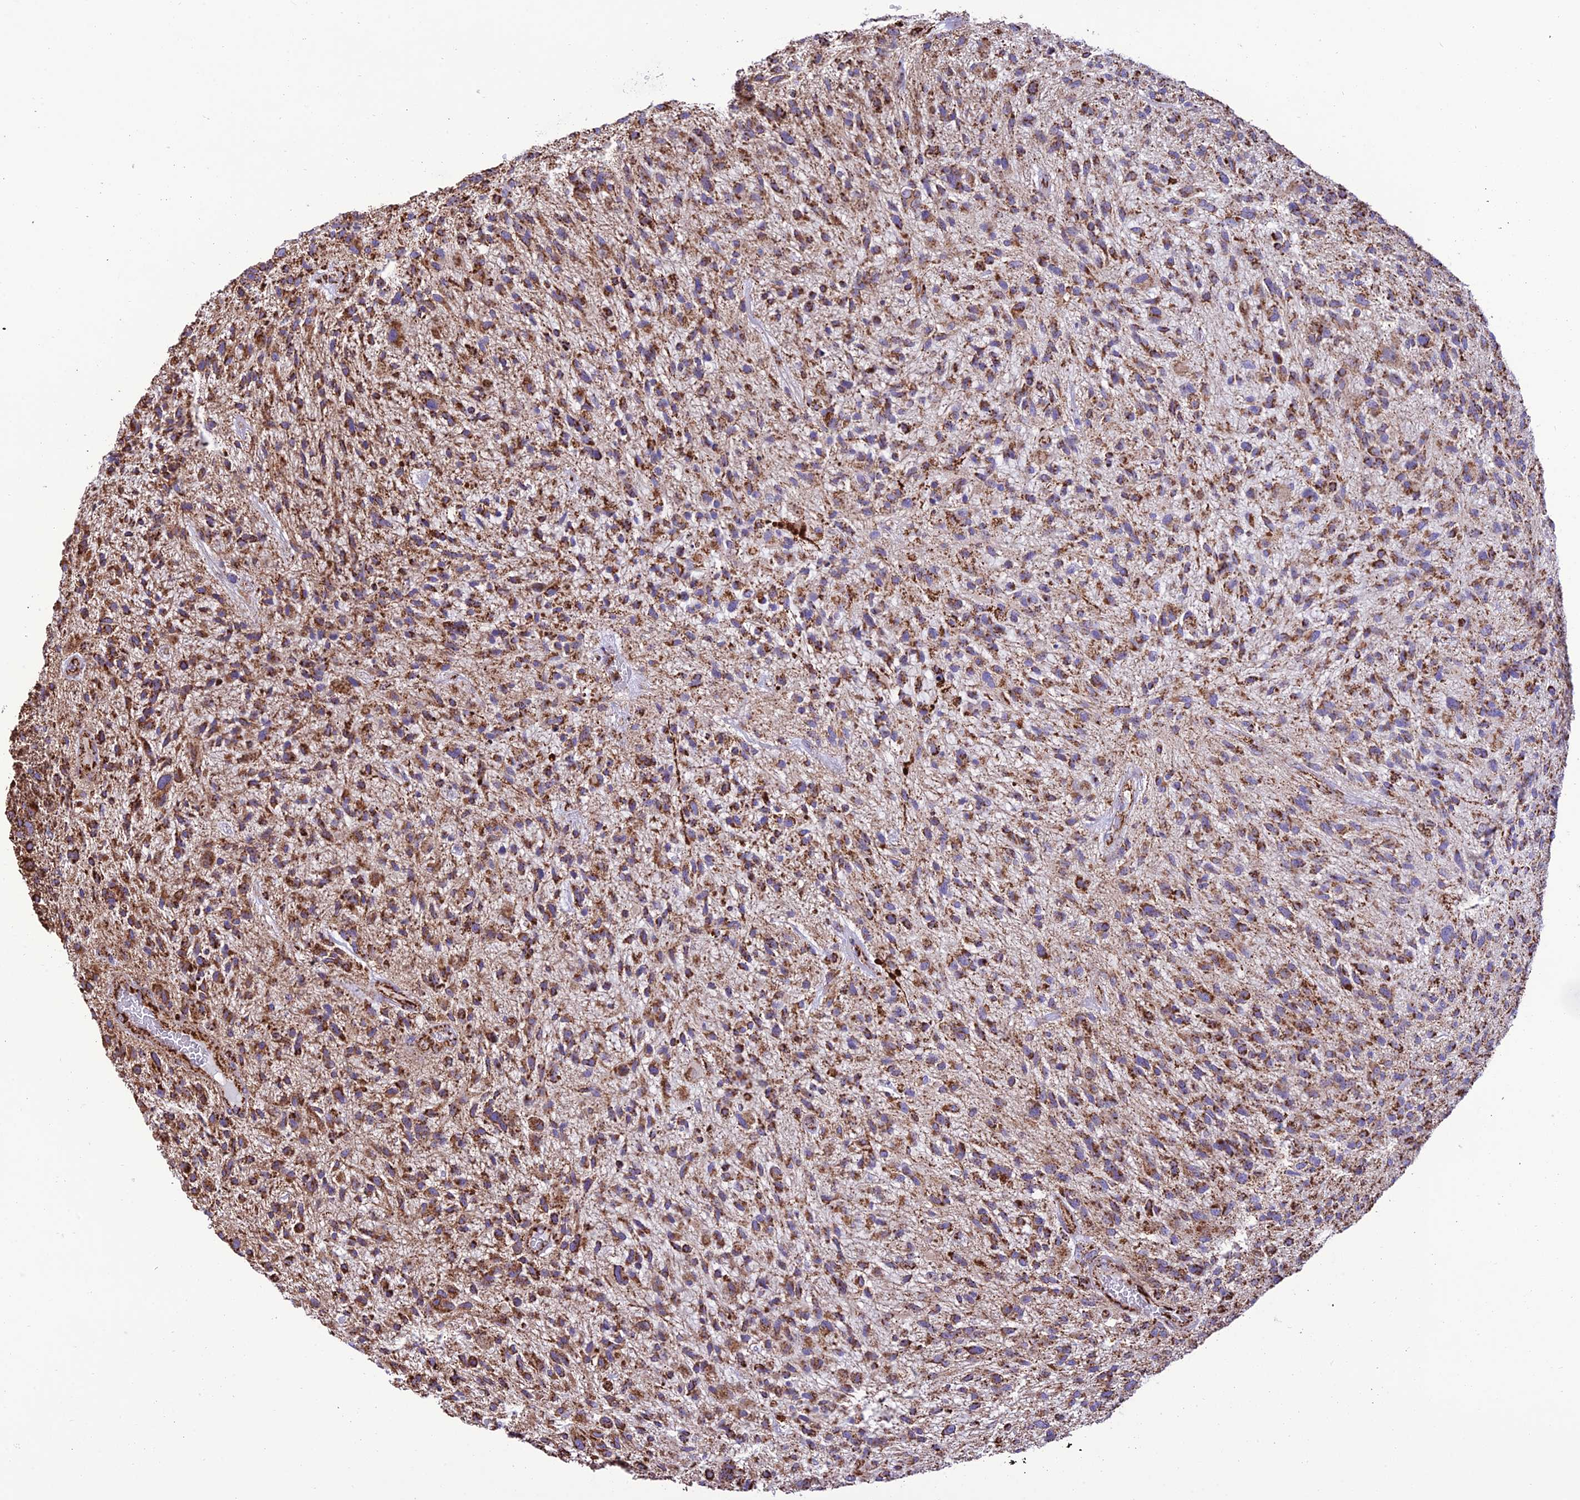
{"staining": {"intensity": "moderate", "quantity": "25%-75%", "location": "cytoplasmic/membranous"}, "tissue": "glioma", "cell_type": "Tumor cells", "image_type": "cancer", "snomed": [{"axis": "morphology", "description": "Glioma, malignant, High grade"}, {"axis": "topography", "description": "Brain"}], "caption": "Tumor cells demonstrate moderate cytoplasmic/membranous staining in approximately 25%-75% of cells in glioma.", "gene": "NDUFAF1", "patient": {"sex": "male", "age": 47}}